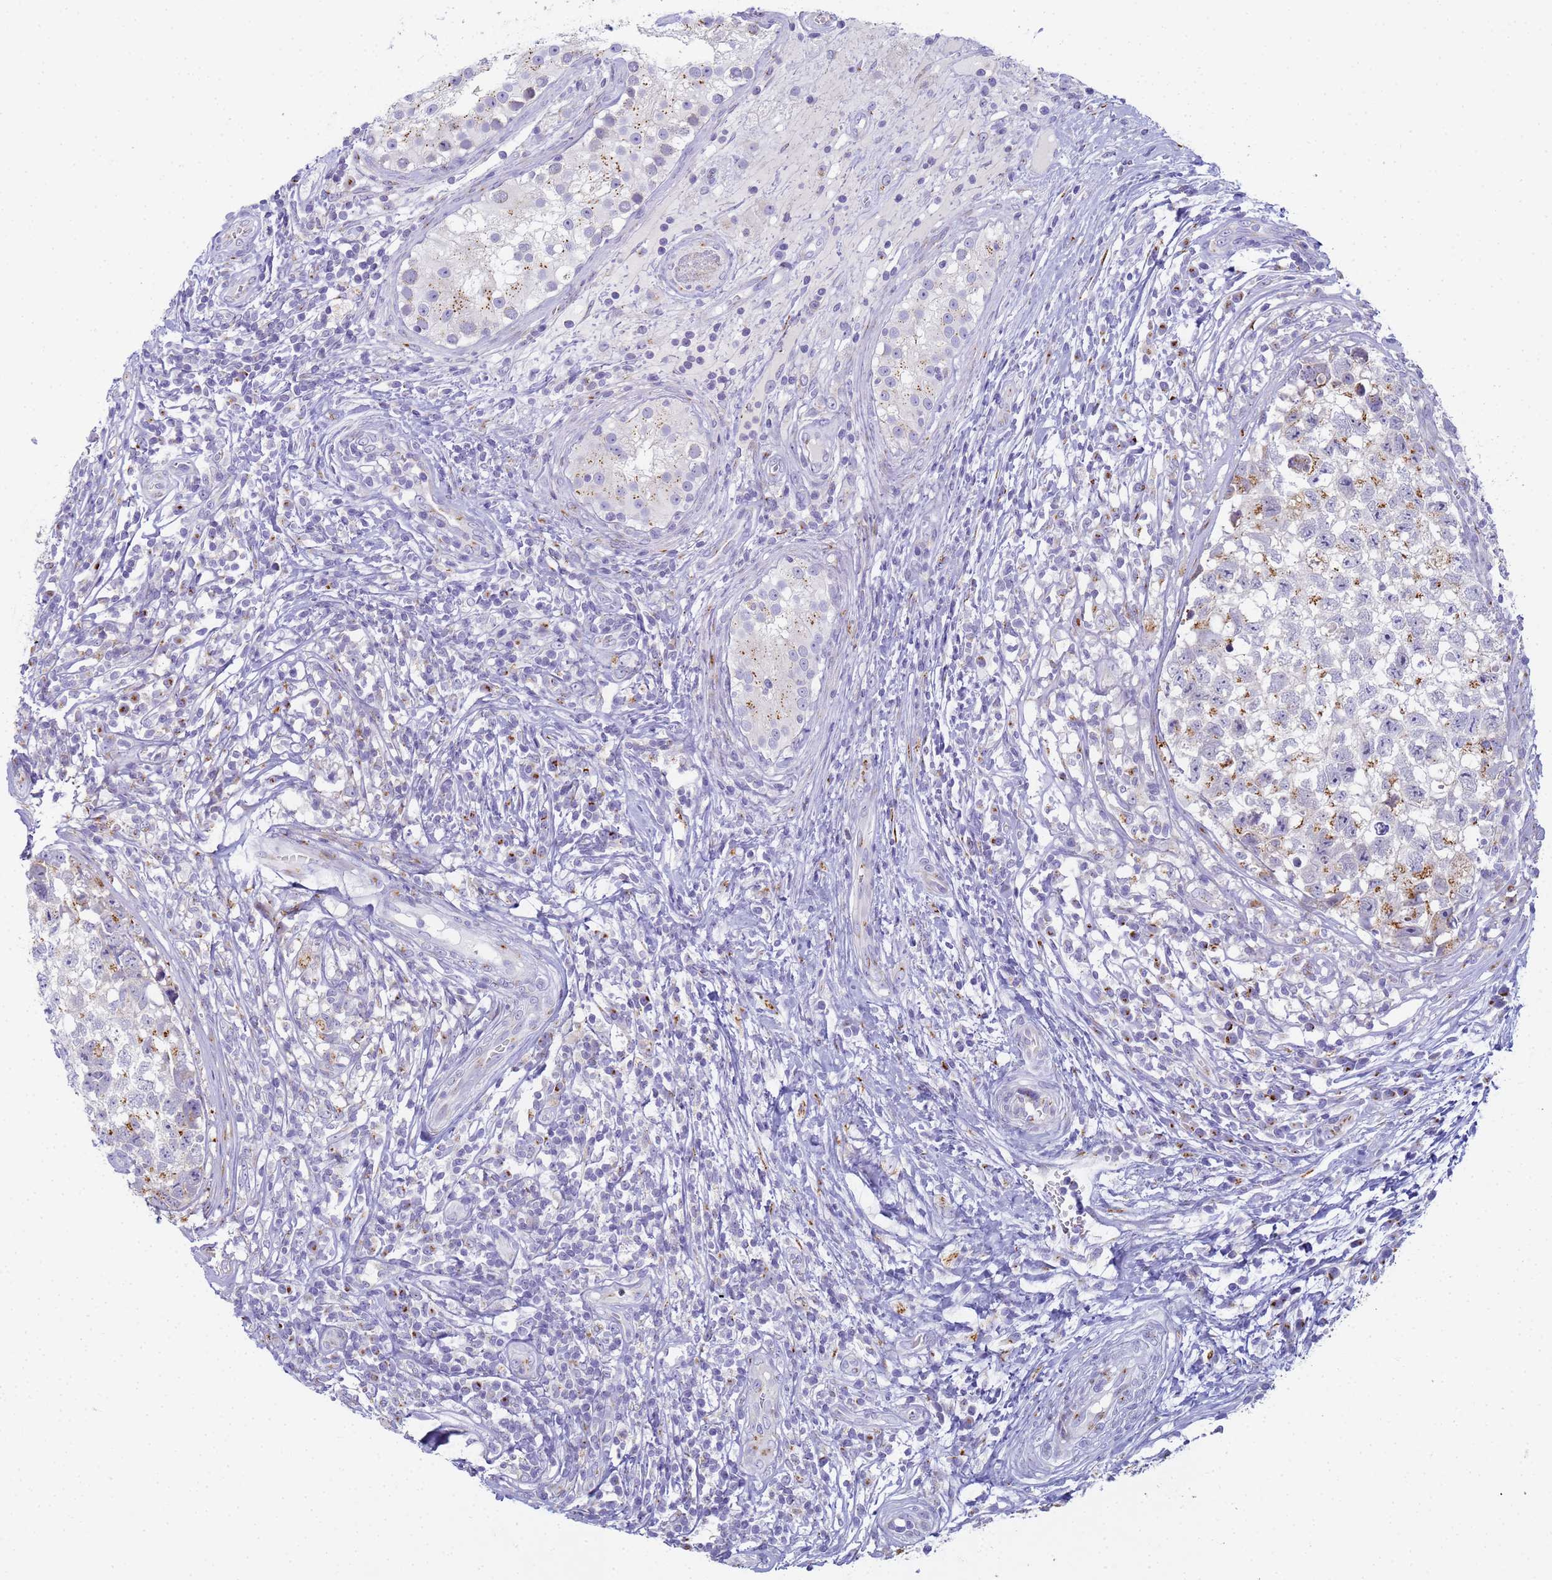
{"staining": {"intensity": "moderate", "quantity": "25%-75%", "location": "cytoplasmic/membranous"}, "tissue": "testis cancer", "cell_type": "Tumor cells", "image_type": "cancer", "snomed": [{"axis": "morphology", "description": "Seminoma, NOS"}, {"axis": "morphology", "description": "Carcinoma, Embryonal, NOS"}, {"axis": "topography", "description": "Testis"}], "caption": "Immunohistochemistry micrograph of human embryonal carcinoma (testis) stained for a protein (brown), which shows medium levels of moderate cytoplasmic/membranous positivity in approximately 25%-75% of tumor cells.", "gene": "CR1", "patient": {"sex": "male", "age": 29}}